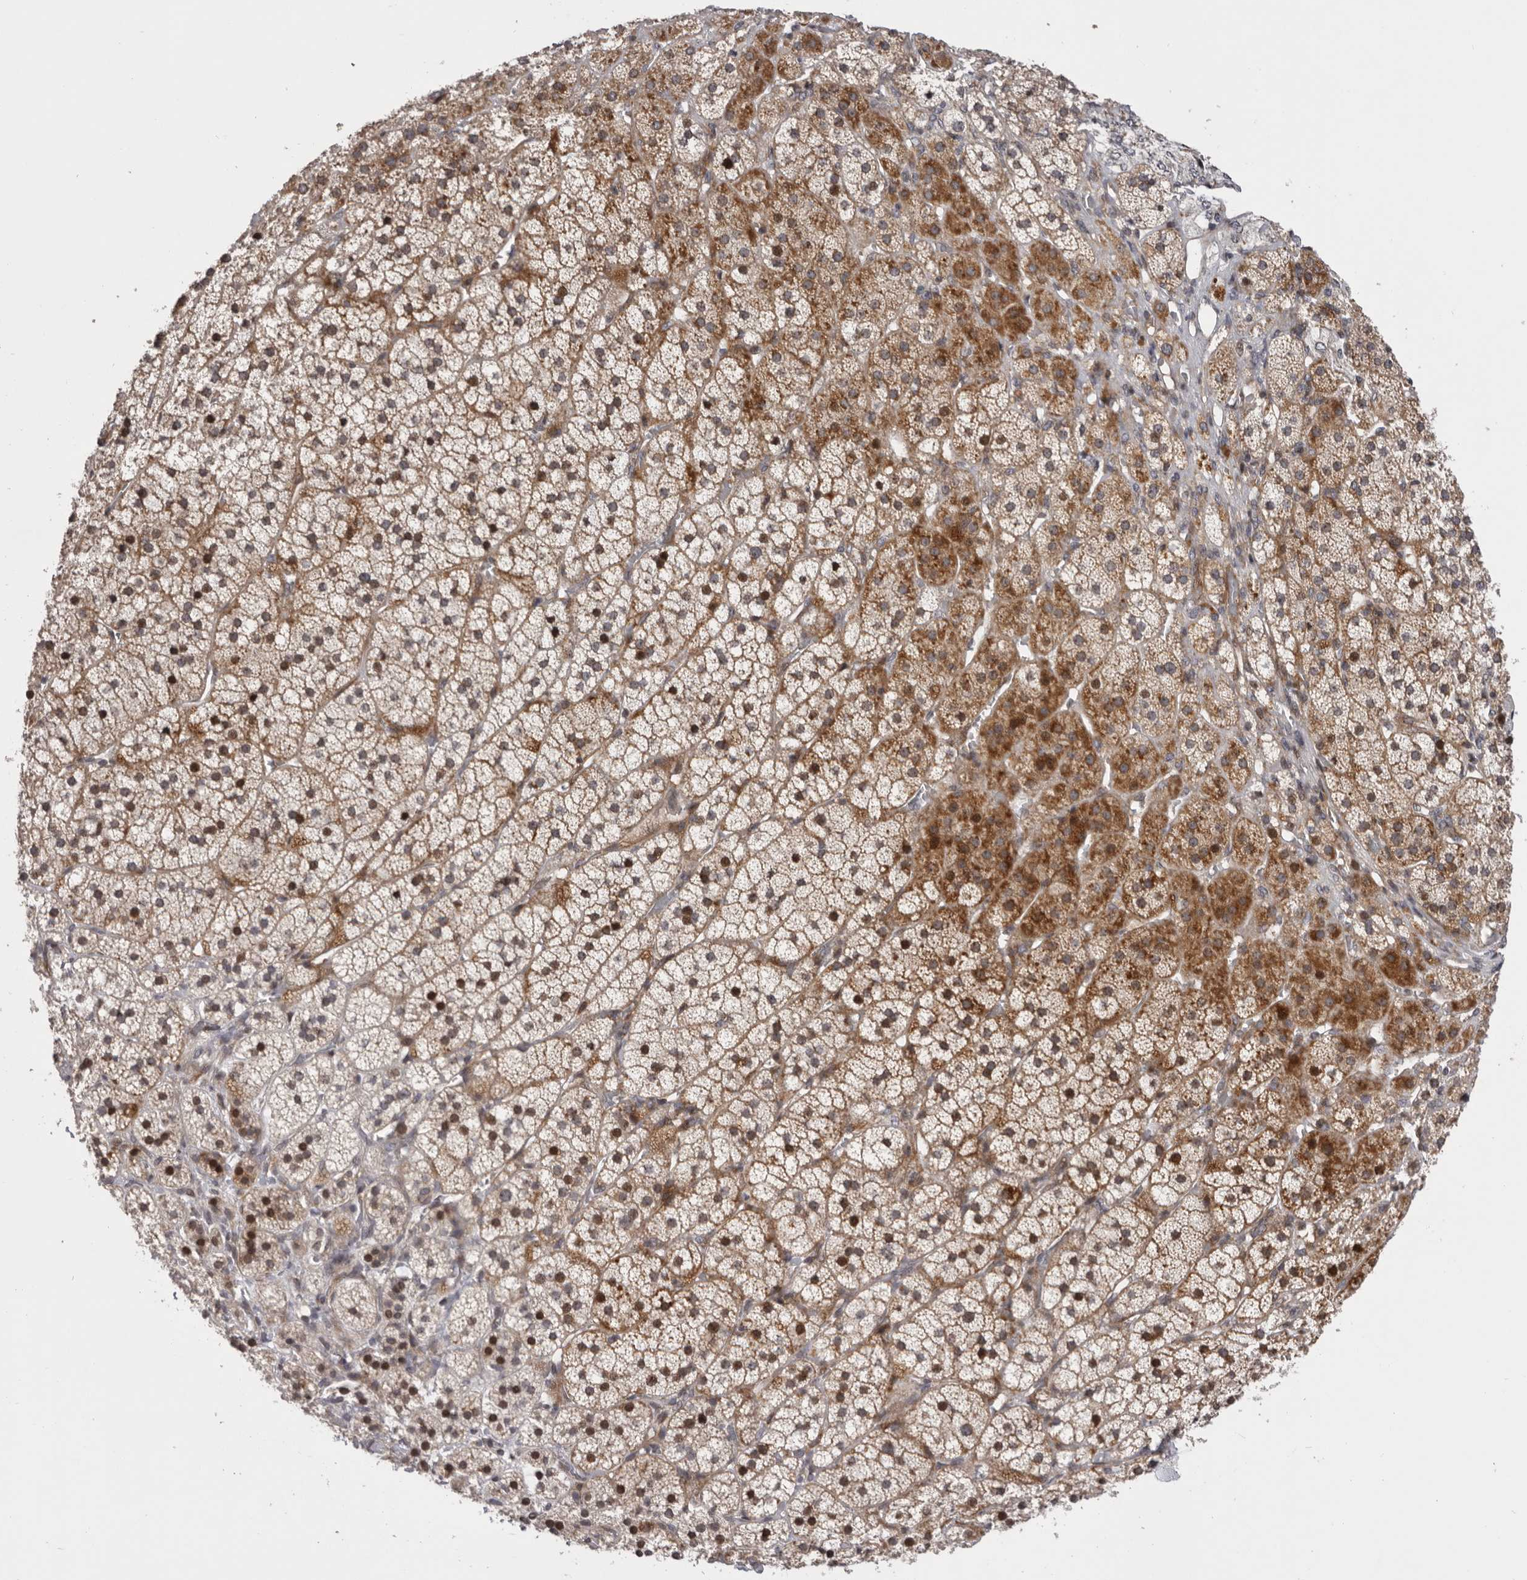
{"staining": {"intensity": "strong", "quantity": "25%-75%", "location": "cytoplasmic/membranous,nuclear"}, "tissue": "adrenal gland", "cell_type": "Glandular cells", "image_type": "normal", "snomed": [{"axis": "morphology", "description": "Normal tissue, NOS"}, {"axis": "topography", "description": "Adrenal gland"}], "caption": "DAB immunohistochemical staining of benign adrenal gland demonstrates strong cytoplasmic/membranous,nuclear protein staining in approximately 25%-75% of glandular cells. (Stains: DAB (3,3'-diaminobenzidine) in brown, nuclei in blue, Microscopy: brightfield microscopy at high magnification).", "gene": "AZIN1", "patient": {"sex": "female", "age": 44}}